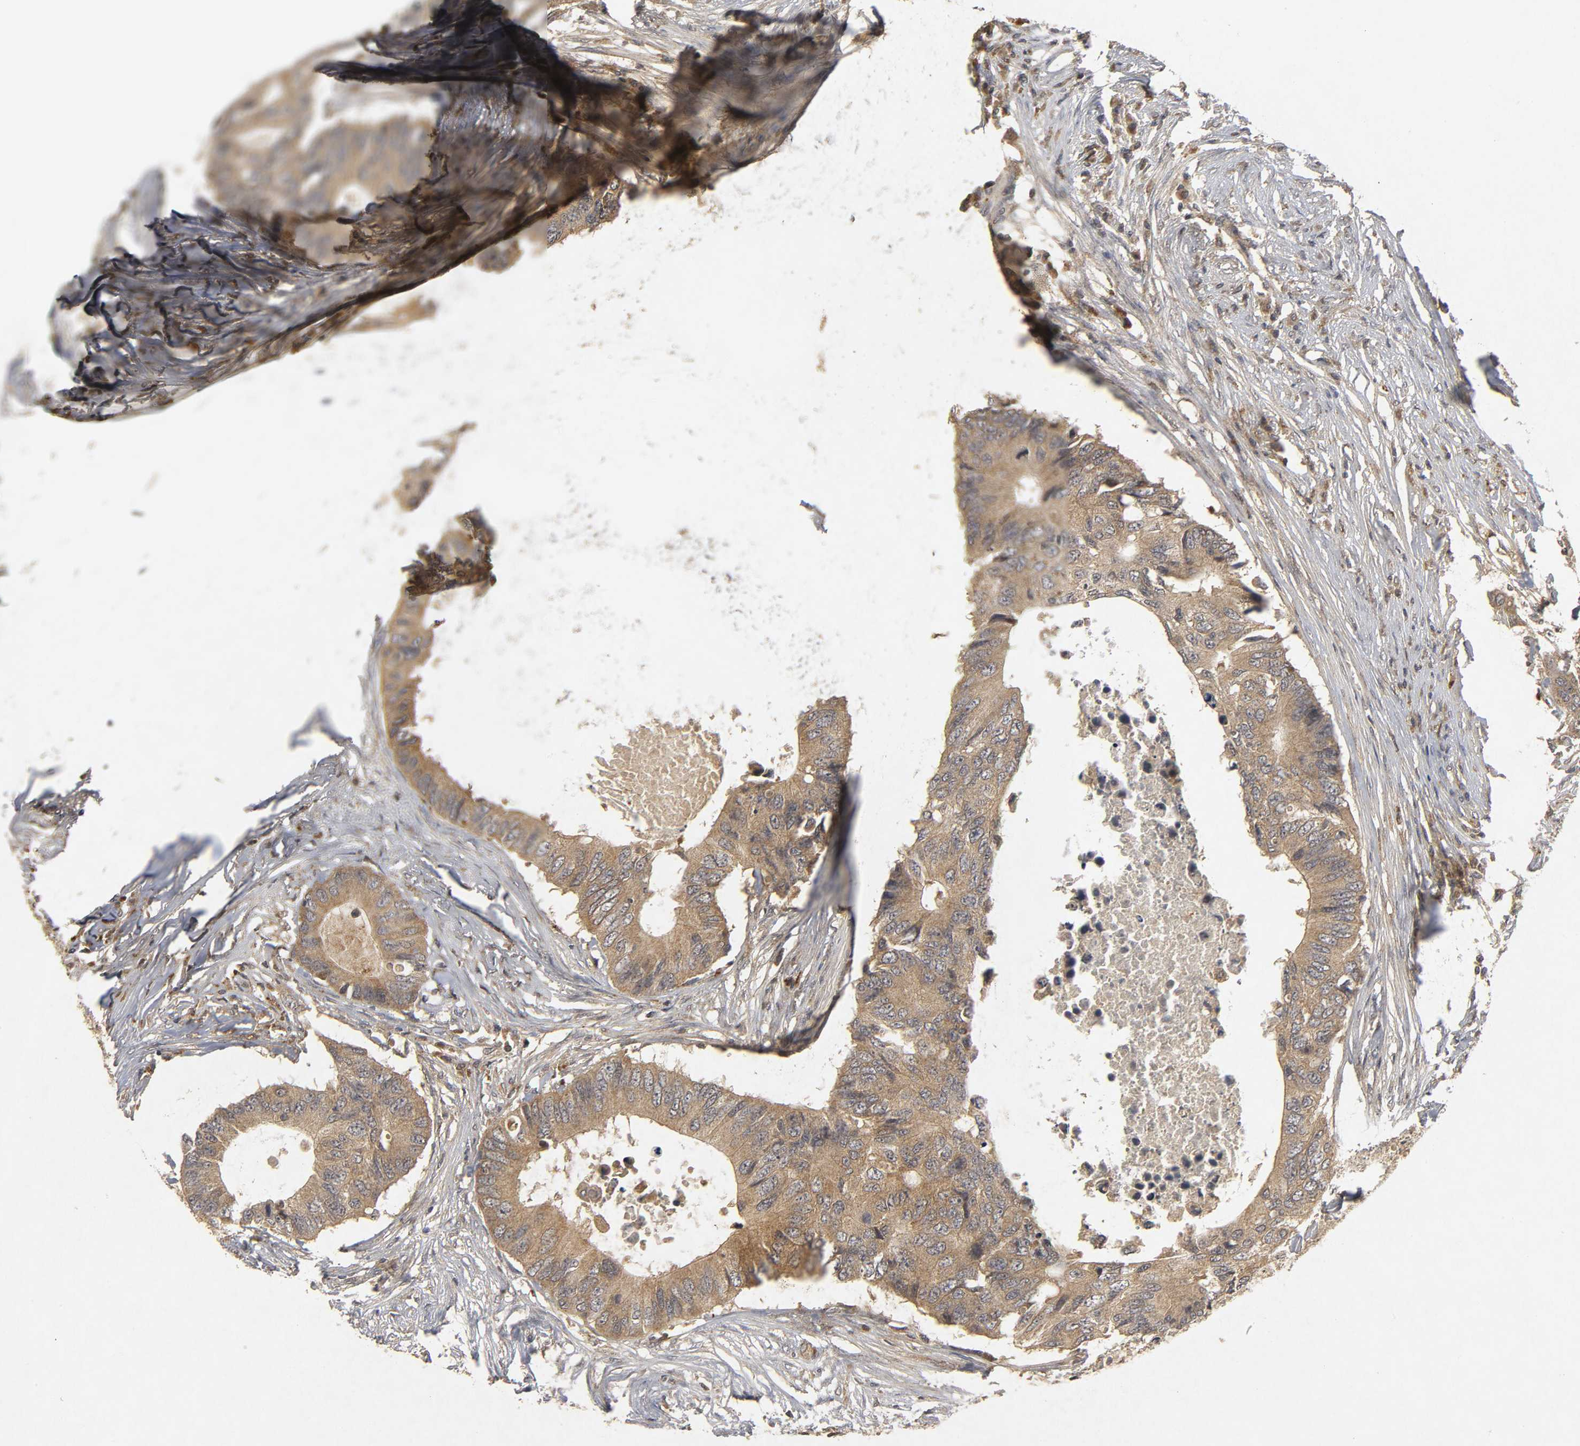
{"staining": {"intensity": "moderate", "quantity": ">75%", "location": "cytoplasmic/membranous"}, "tissue": "colorectal cancer", "cell_type": "Tumor cells", "image_type": "cancer", "snomed": [{"axis": "morphology", "description": "Adenocarcinoma, NOS"}, {"axis": "topography", "description": "Colon"}], "caption": "Moderate cytoplasmic/membranous staining is appreciated in about >75% of tumor cells in colorectal cancer (adenocarcinoma). (brown staining indicates protein expression, while blue staining denotes nuclei).", "gene": "TRAF6", "patient": {"sex": "male", "age": 71}}